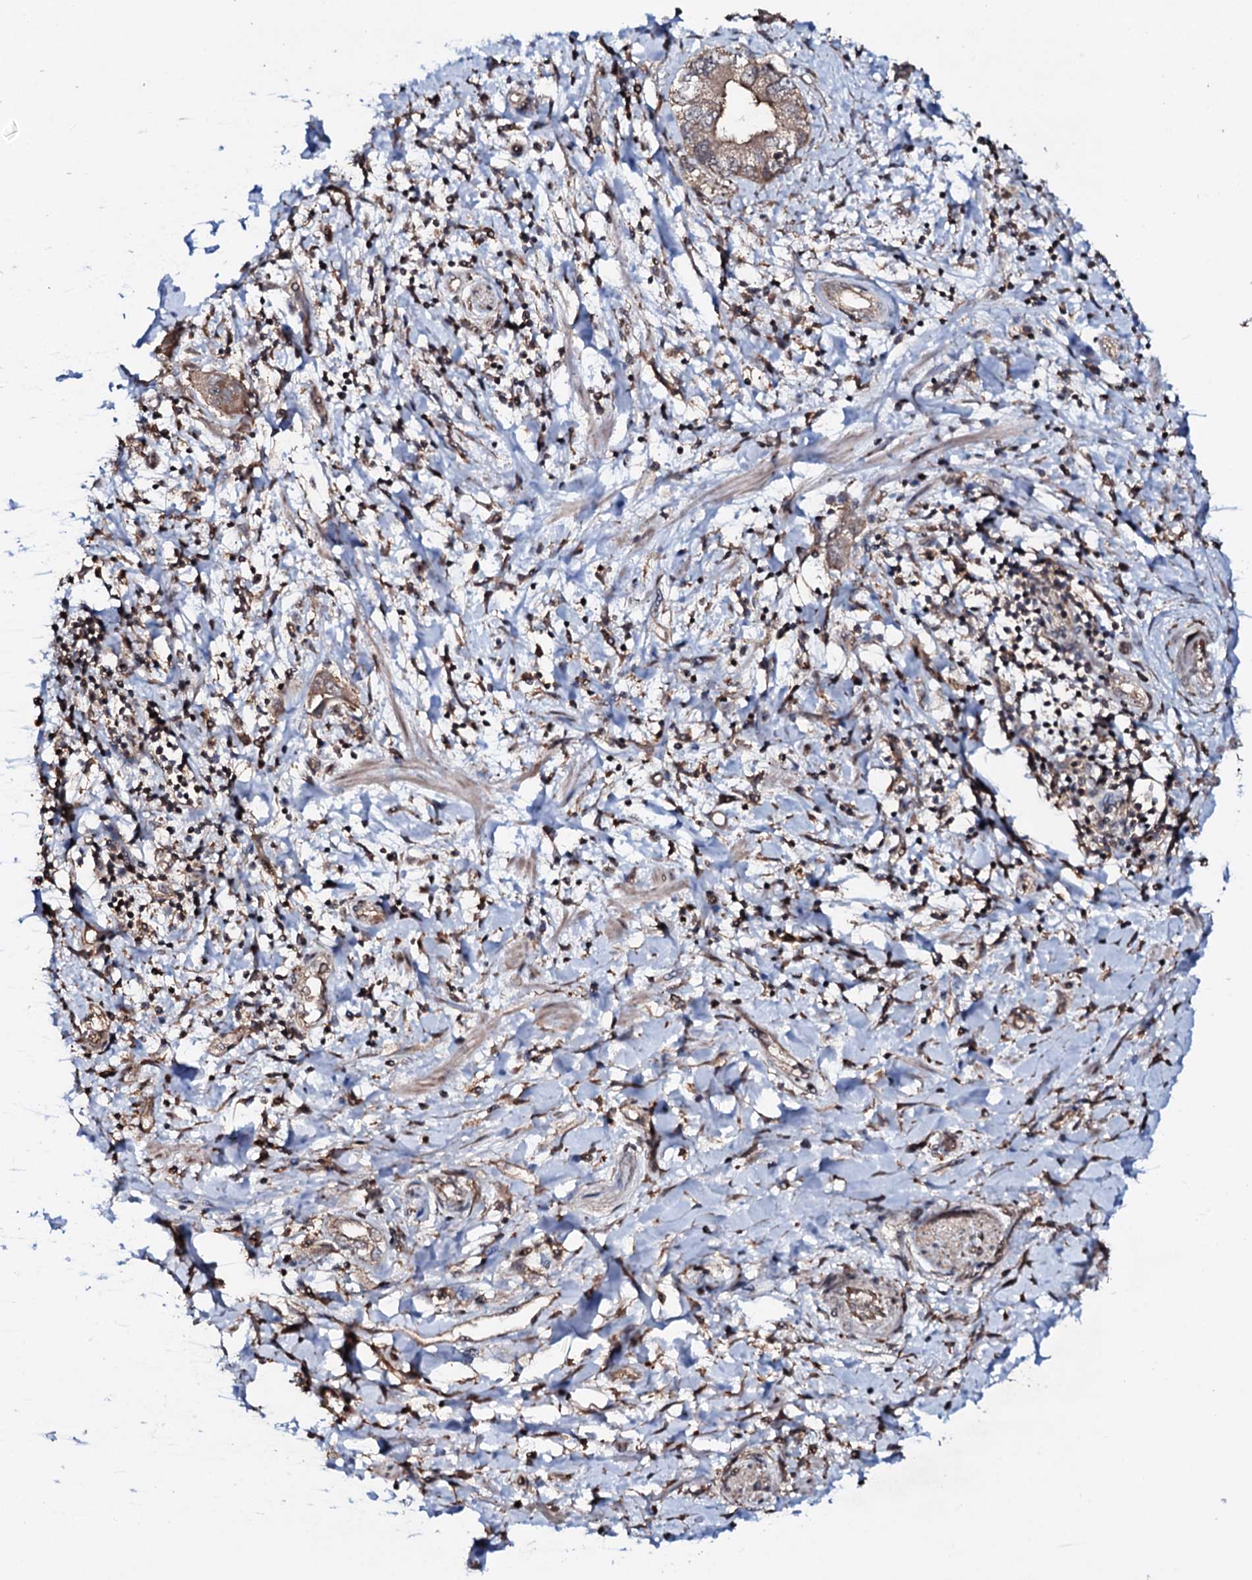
{"staining": {"intensity": "weak", "quantity": "25%-75%", "location": "cytoplasmic/membranous"}, "tissue": "pancreatic cancer", "cell_type": "Tumor cells", "image_type": "cancer", "snomed": [{"axis": "morphology", "description": "Adenocarcinoma, NOS"}, {"axis": "topography", "description": "Pancreas"}], "caption": "A brown stain labels weak cytoplasmic/membranous expression of a protein in adenocarcinoma (pancreatic) tumor cells.", "gene": "COG6", "patient": {"sex": "female", "age": 73}}